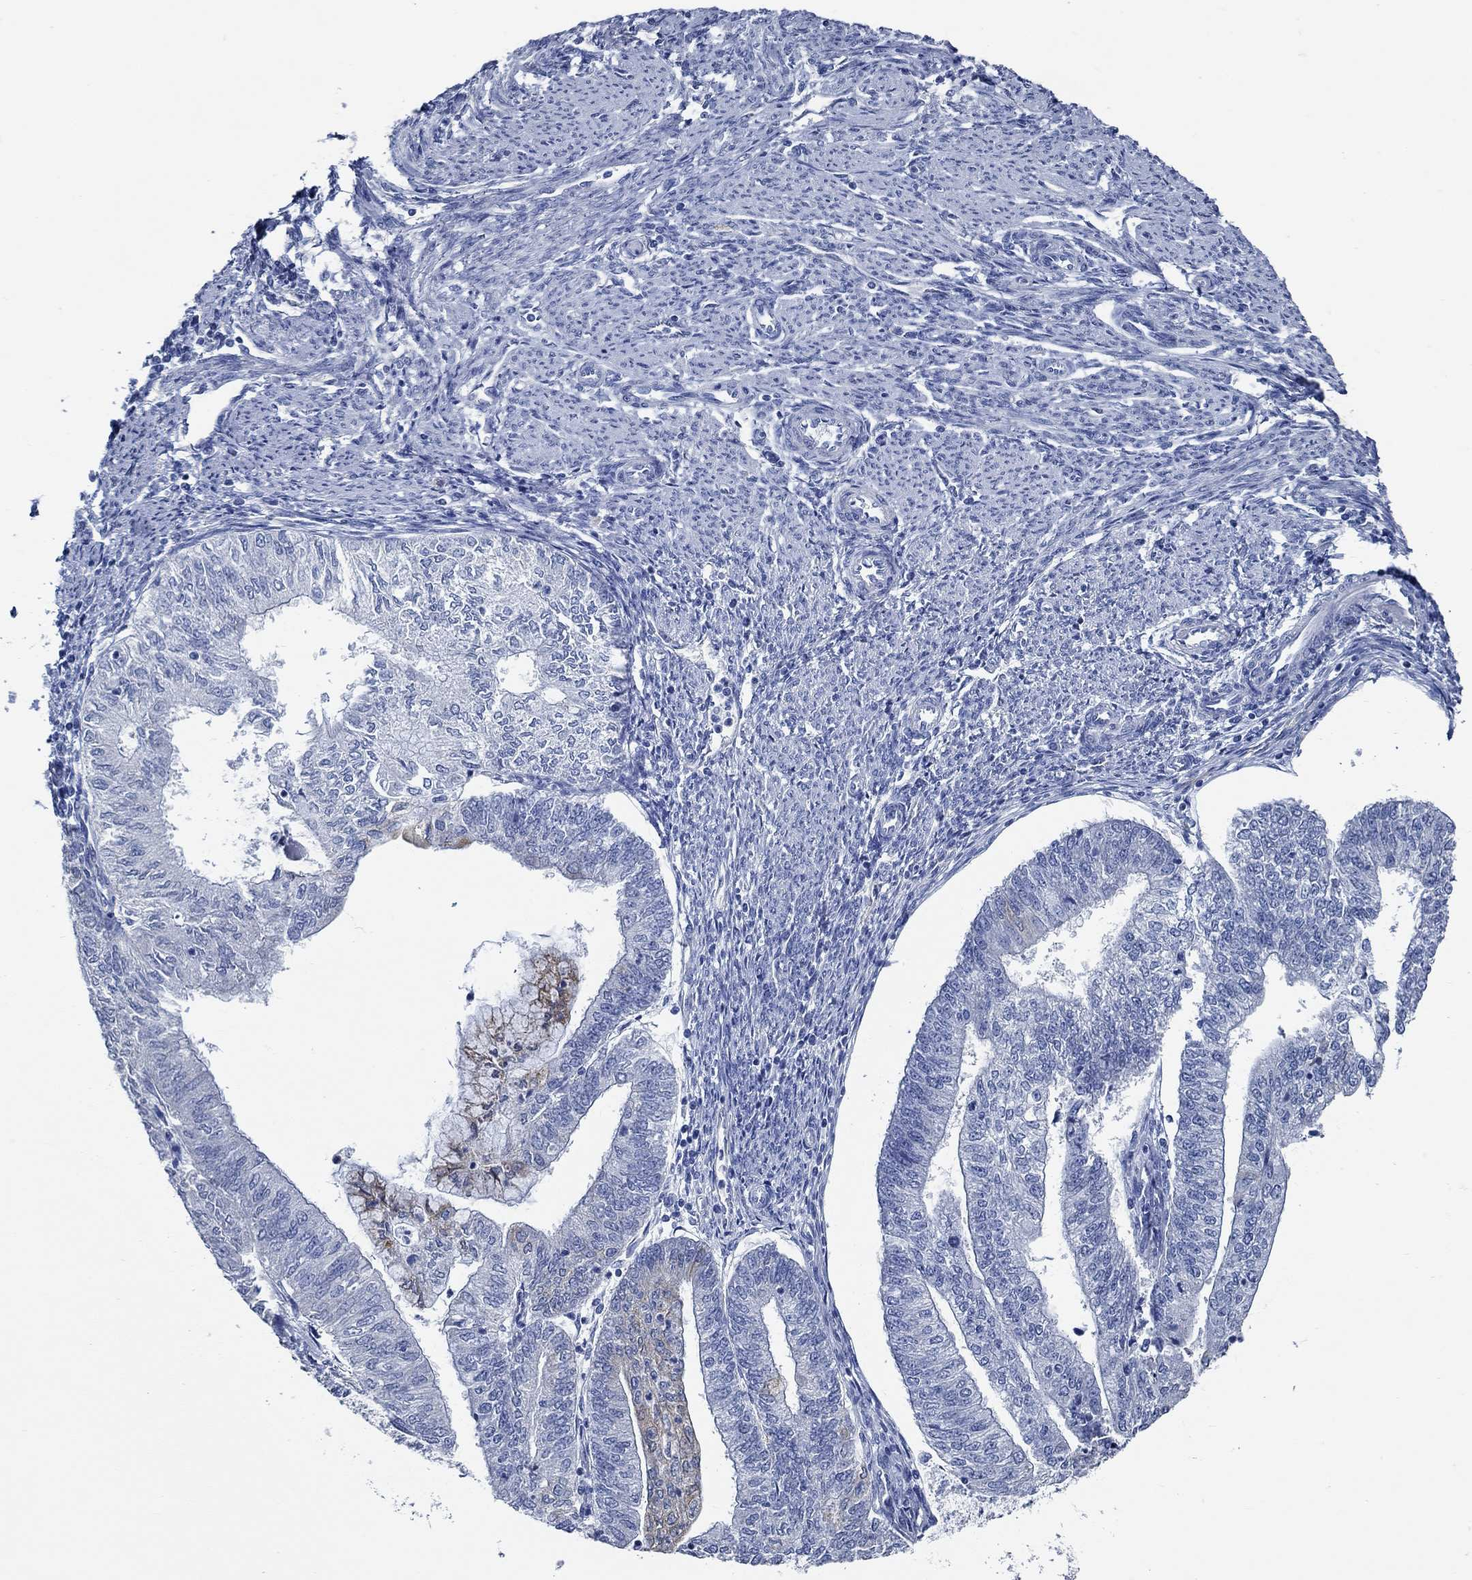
{"staining": {"intensity": "weak", "quantity": "<25%", "location": "cytoplasmic/membranous"}, "tissue": "endometrial cancer", "cell_type": "Tumor cells", "image_type": "cancer", "snomed": [{"axis": "morphology", "description": "Adenocarcinoma, NOS"}, {"axis": "topography", "description": "Endometrium"}], "caption": "DAB immunohistochemical staining of human endometrial cancer (adenocarcinoma) reveals no significant positivity in tumor cells.", "gene": "HECW2", "patient": {"sex": "female", "age": 59}}